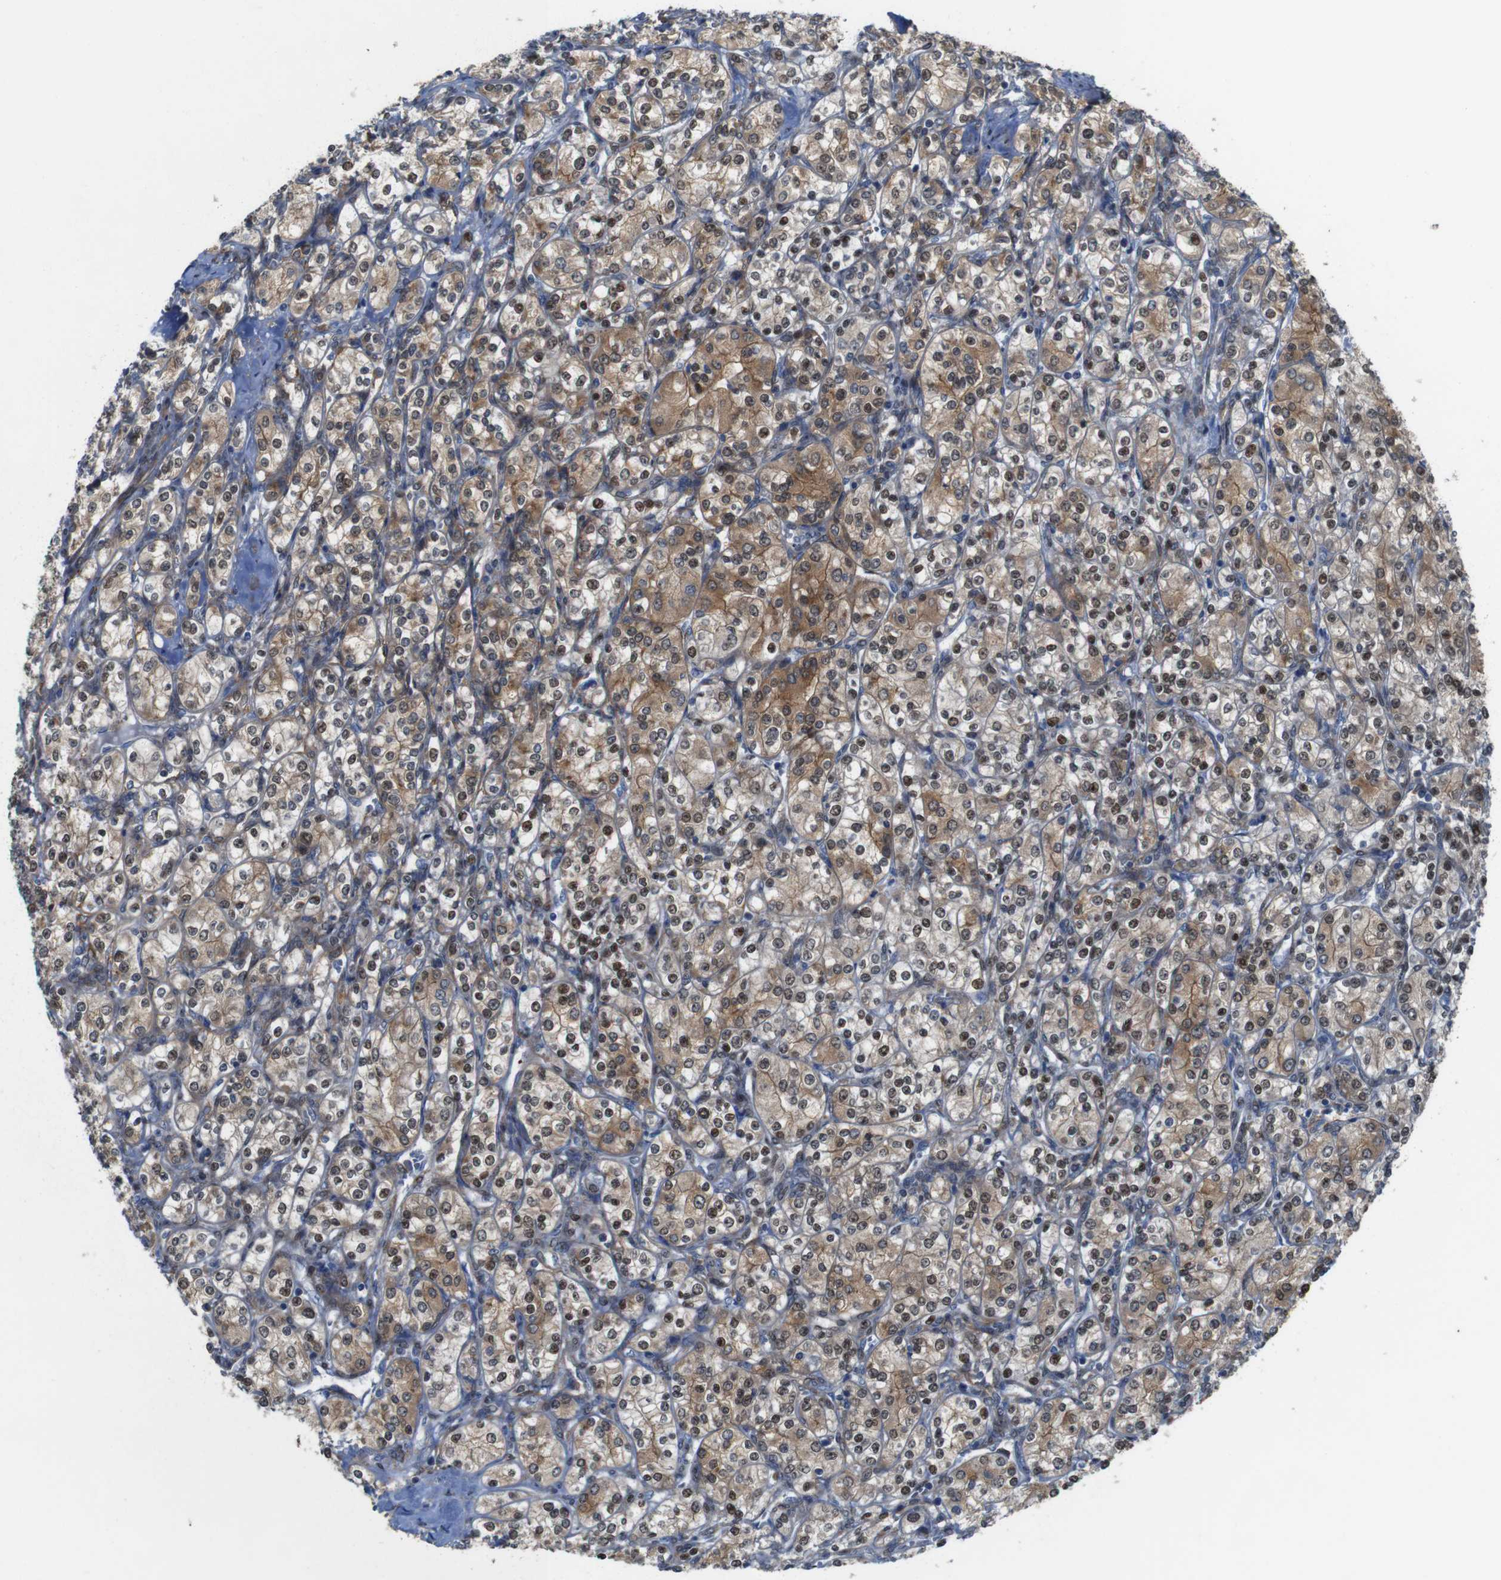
{"staining": {"intensity": "moderate", "quantity": ">75%", "location": "cytoplasmic/membranous,nuclear"}, "tissue": "renal cancer", "cell_type": "Tumor cells", "image_type": "cancer", "snomed": [{"axis": "morphology", "description": "Adenocarcinoma, NOS"}, {"axis": "topography", "description": "Kidney"}], "caption": "A histopathology image of human renal adenocarcinoma stained for a protein displays moderate cytoplasmic/membranous and nuclear brown staining in tumor cells. (IHC, brightfield microscopy, high magnification).", "gene": "PTGER4", "patient": {"sex": "male", "age": 77}}